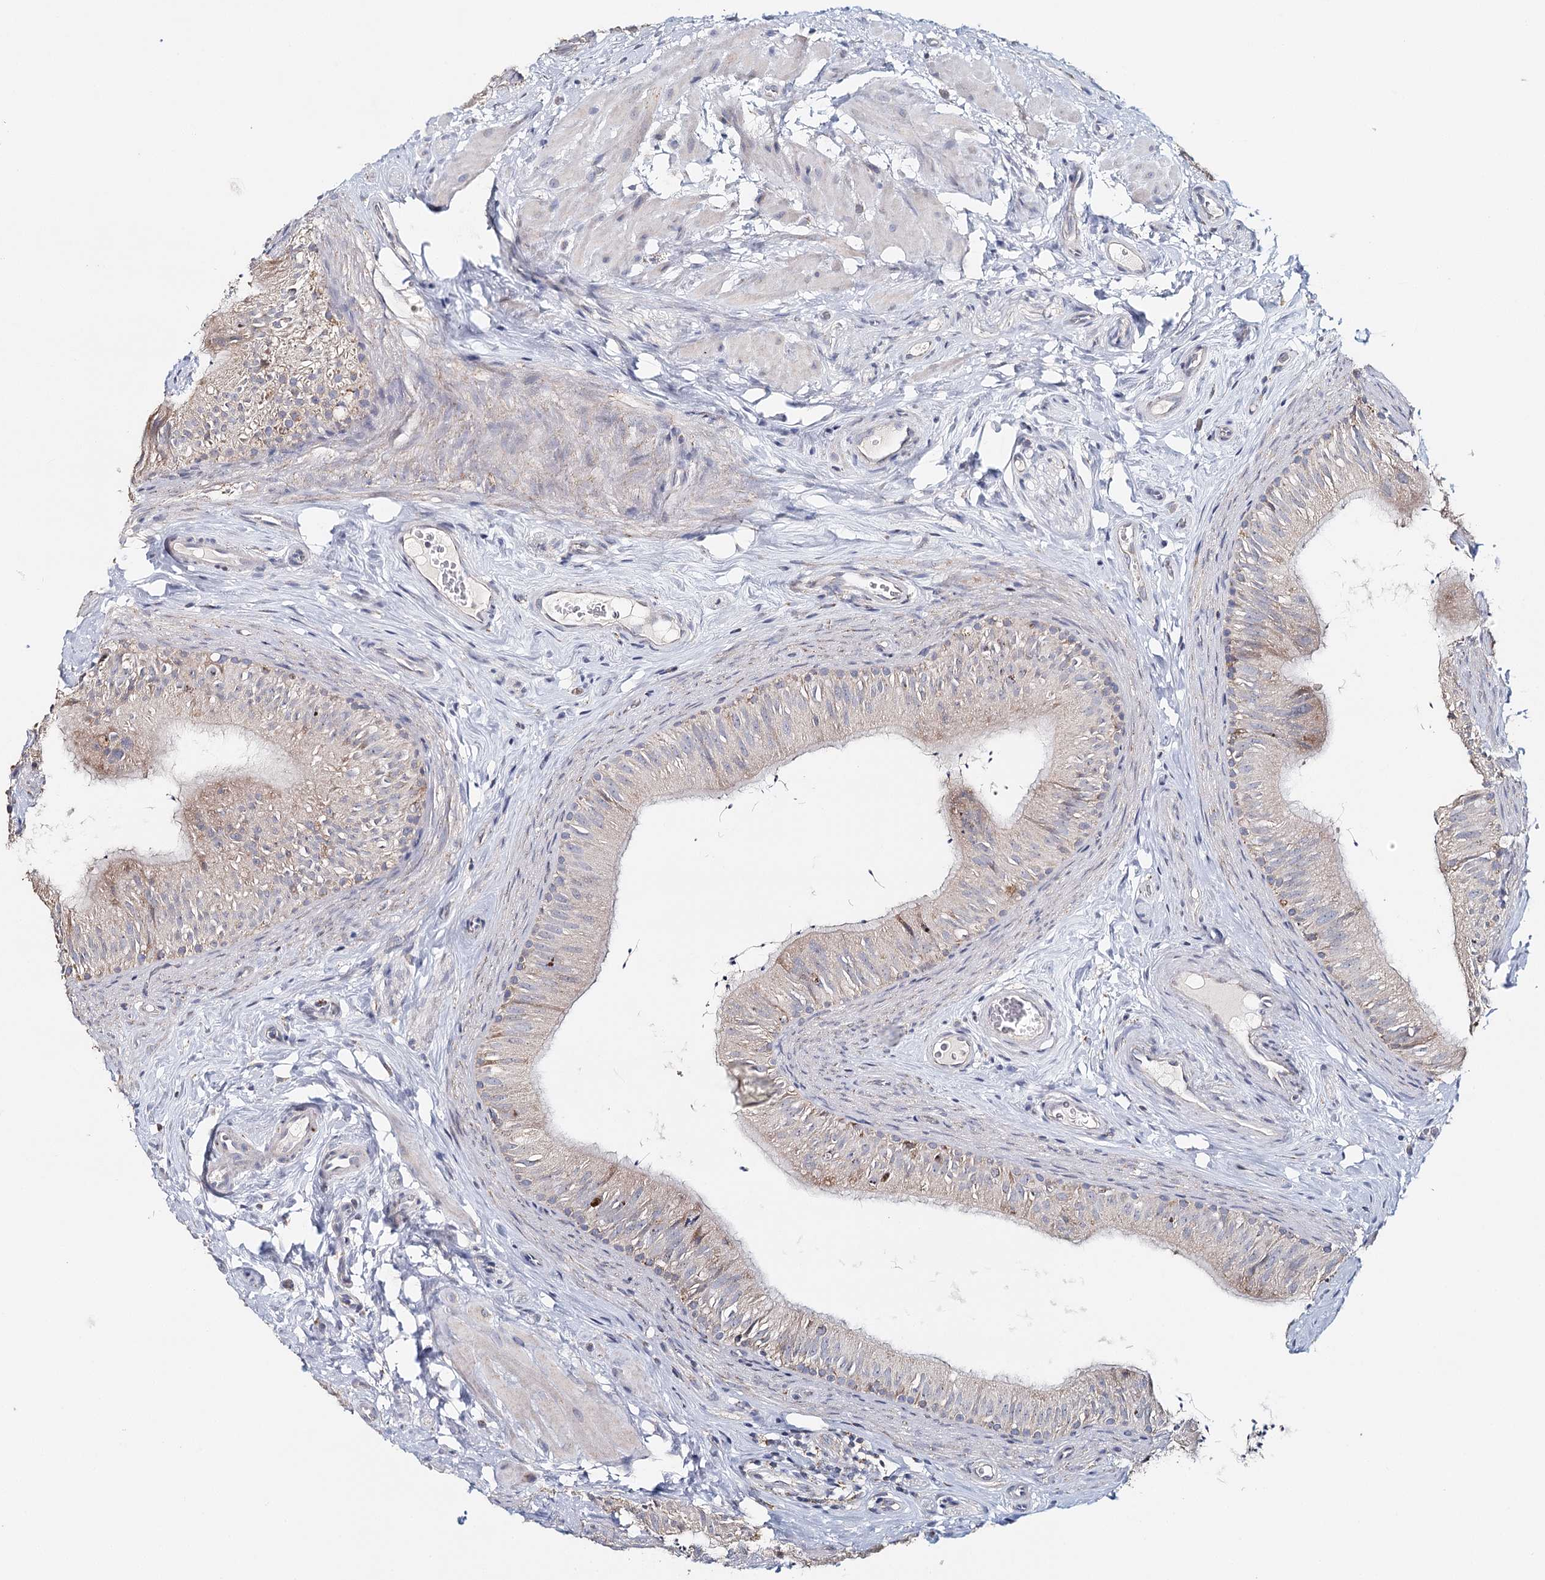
{"staining": {"intensity": "weak", "quantity": "<25%", "location": "cytoplasmic/membranous"}, "tissue": "epididymis", "cell_type": "Glandular cells", "image_type": "normal", "snomed": [{"axis": "morphology", "description": "Normal tissue, NOS"}, {"axis": "topography", "description": "Epididymis"}], "caption": "Immunohistochemistry photomicrograph of unremarkable epididymis: epididymis stained with DAB (3,3'-diaminobenzidine) shows no significant protein positivity in glandular cells. (DAB IHC, high magnification).", "gene": "MMP25", "patient": {"sex": "male", "age": 46}}